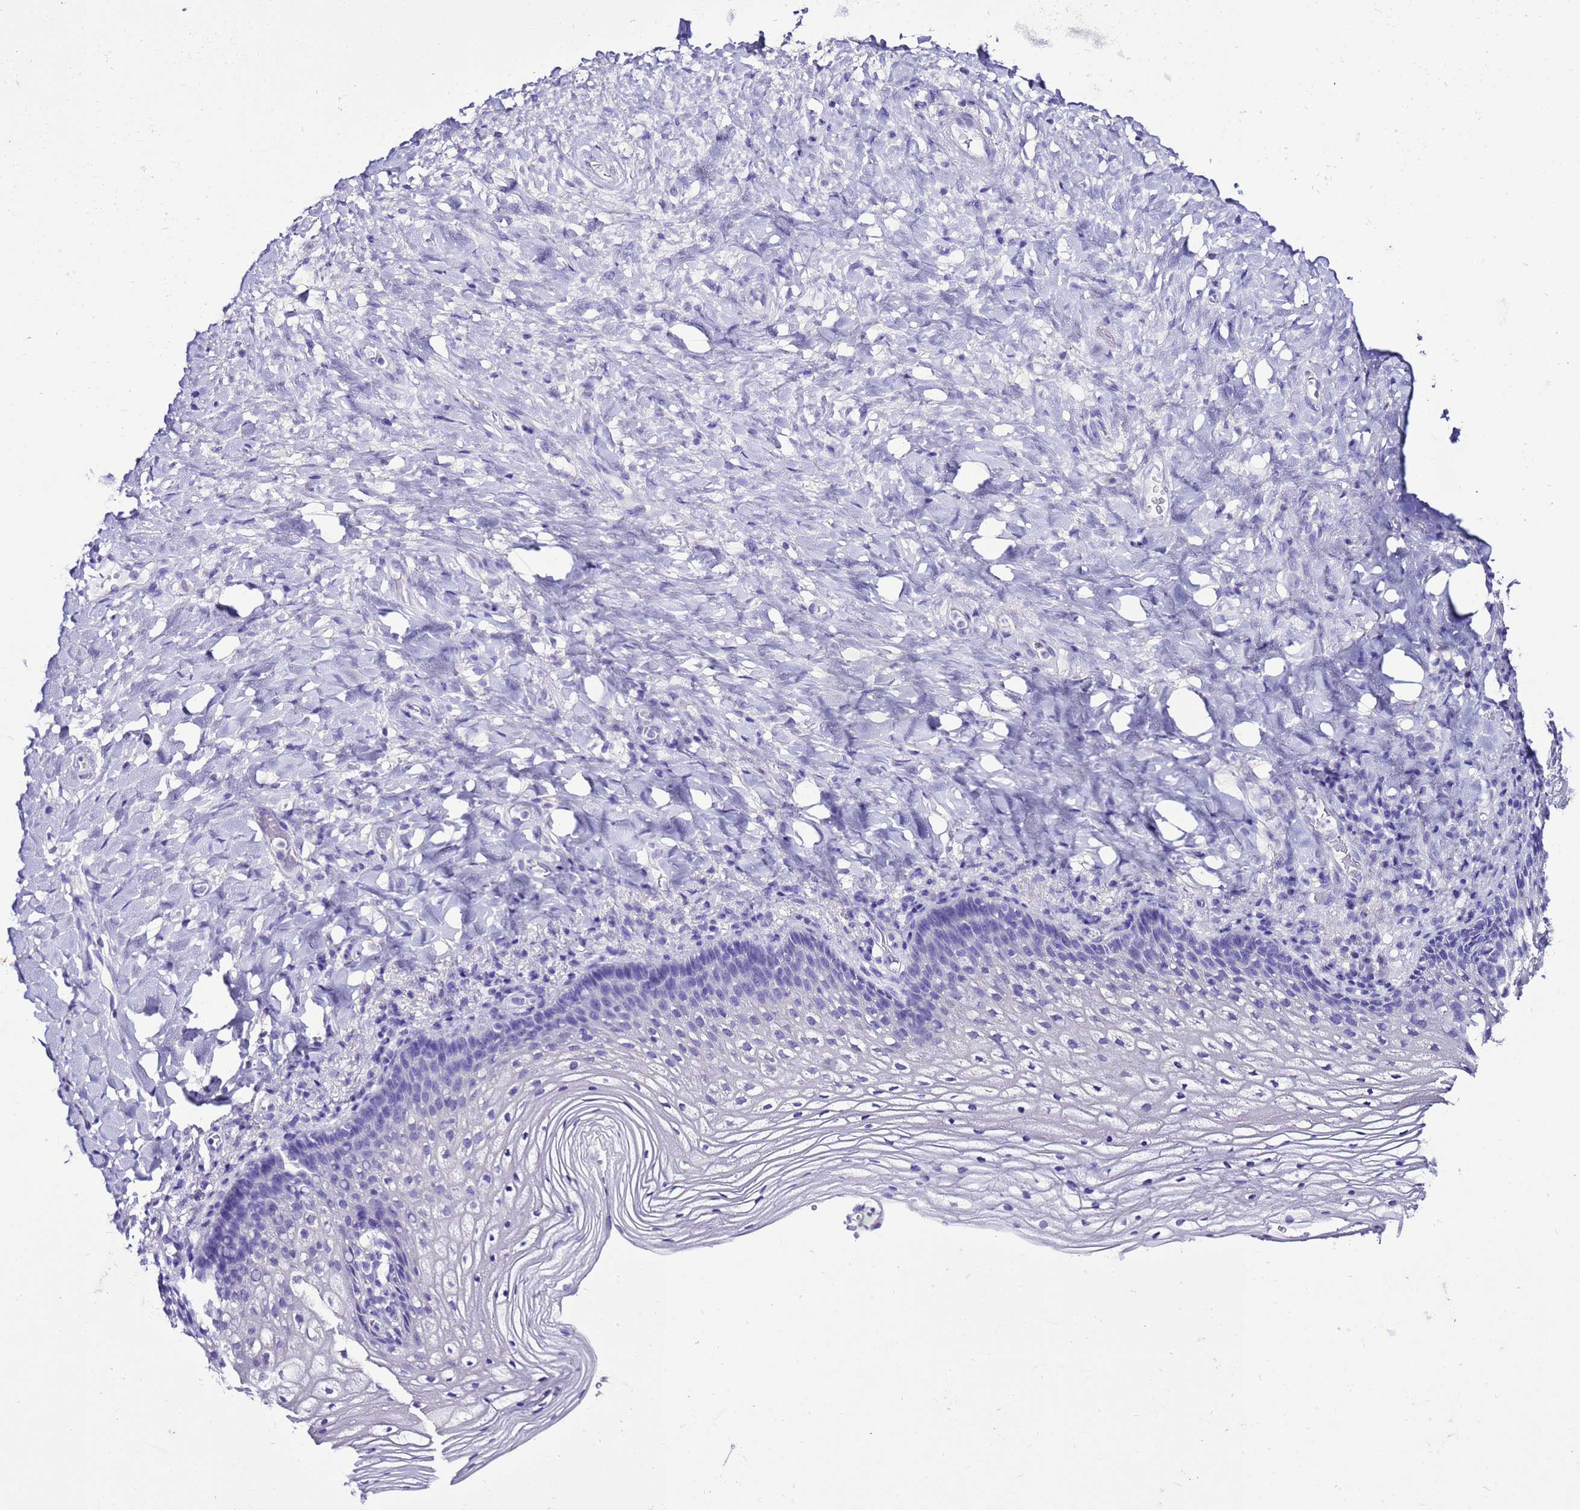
{"staining": {"intensity": "negative", "quantity": "none", "location": "none"}, "tissue": "vagina", "cell_type": "Squamous epithelial cells", "image_type": "normal", "snomed": [{"axis": "morphology", "description": "Normal tissue, NOS"}, {"axis": "topography", "description": "Vagina"}], "caption": "Immunohistochemistry (IHC) photomicrograph of normal vagina: human vagina stained with DAB displays no significant protein expression in squamous epithelial cells.", "gene": "BEST2", "patient": {"sex": "female", "age": 60}}